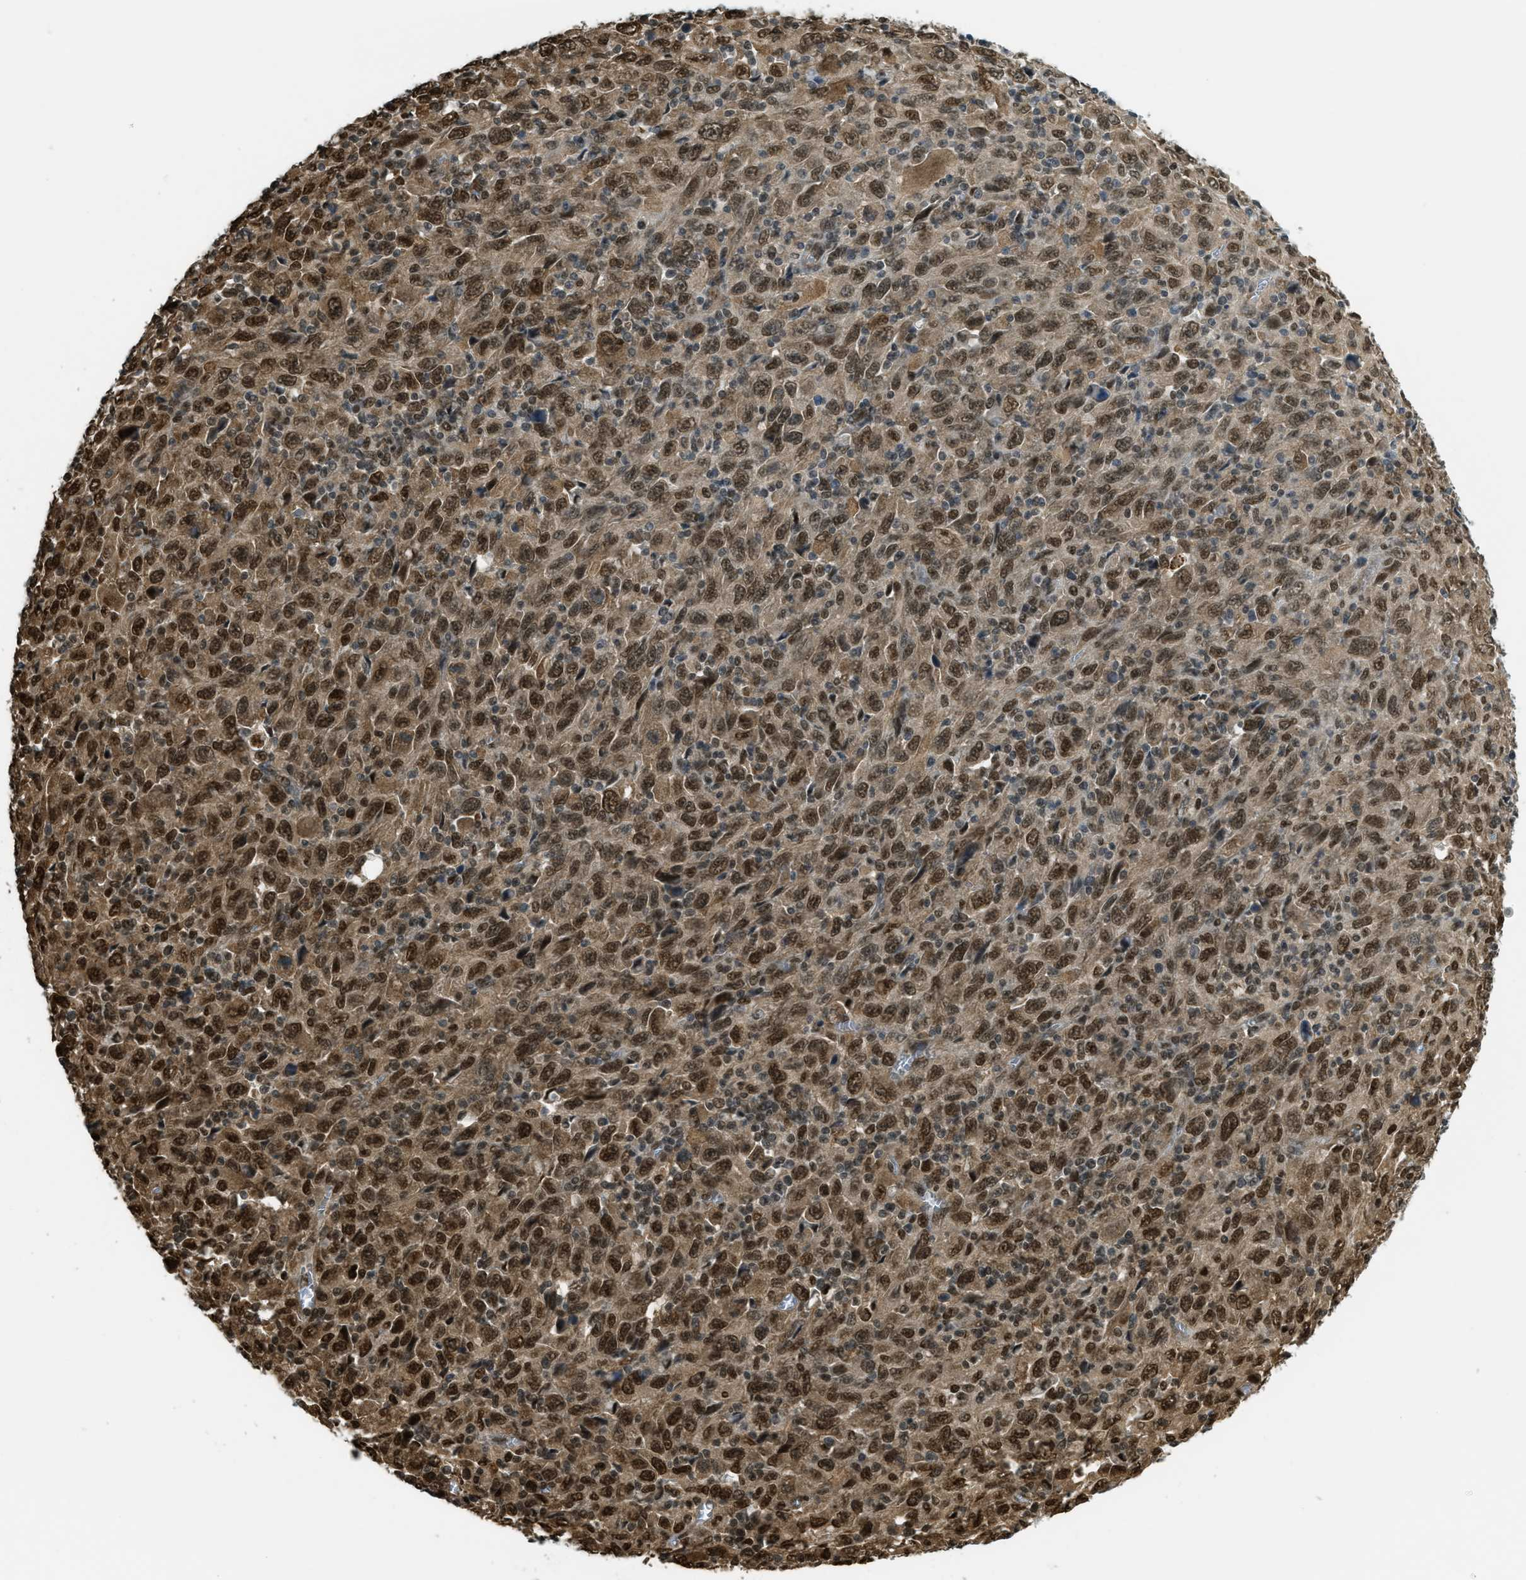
{"staining": {"intensity": "moderate", "quantity": ">75%", "location": "nuclear"}, "tissue": "melanoma", "cell_type": "Tumor cells", "image_type": "cancer", "snomed": [{"axis": "morphology", "description": "Malignant melanoma, Metastatic site"}, {"axis": "topography", "description": "Skin"}], "caption": "IHC of malignant melanoma (metastatic site) demonstrates medium levels of moderate nuclear expression in approximately >75% of tumor cells.", "gene": "TNPO1", "patient": {"sex": "female", "age": 56}}